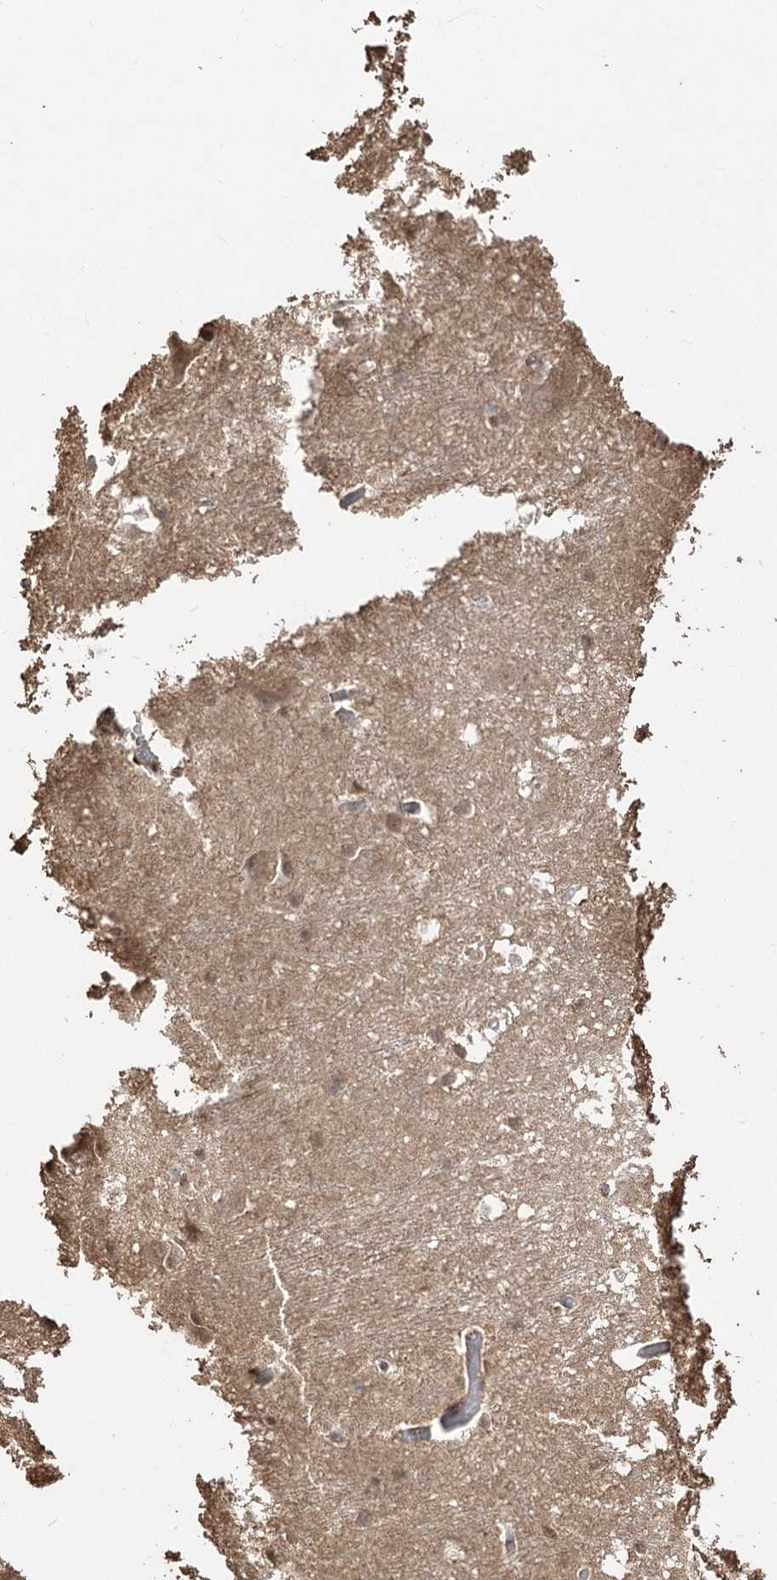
{"staining": {"intensity": "moderate", "quantity": "<25%", "location": "cytoplasmic/membranous"}, "tissue": "caudate", "cell_type": "Glial cells", "image_type": "normal", "snomed": [{"axis": "morphology", "description": "Normal tissue, NOS"}, {"axis": "topography", "description": "Lateral ventricle wall"}], "caption": "Glial cells show moderate cytoplasmic/membranous staining in about <25% of cells in unremarkable caudate. The protein is stained brown, and the nuclei are stained in blue (DAB IHC with brightfield microscopy, high magnification).", "gene": "PLCH1", "patient": {"sex": "male", "age": 37}}